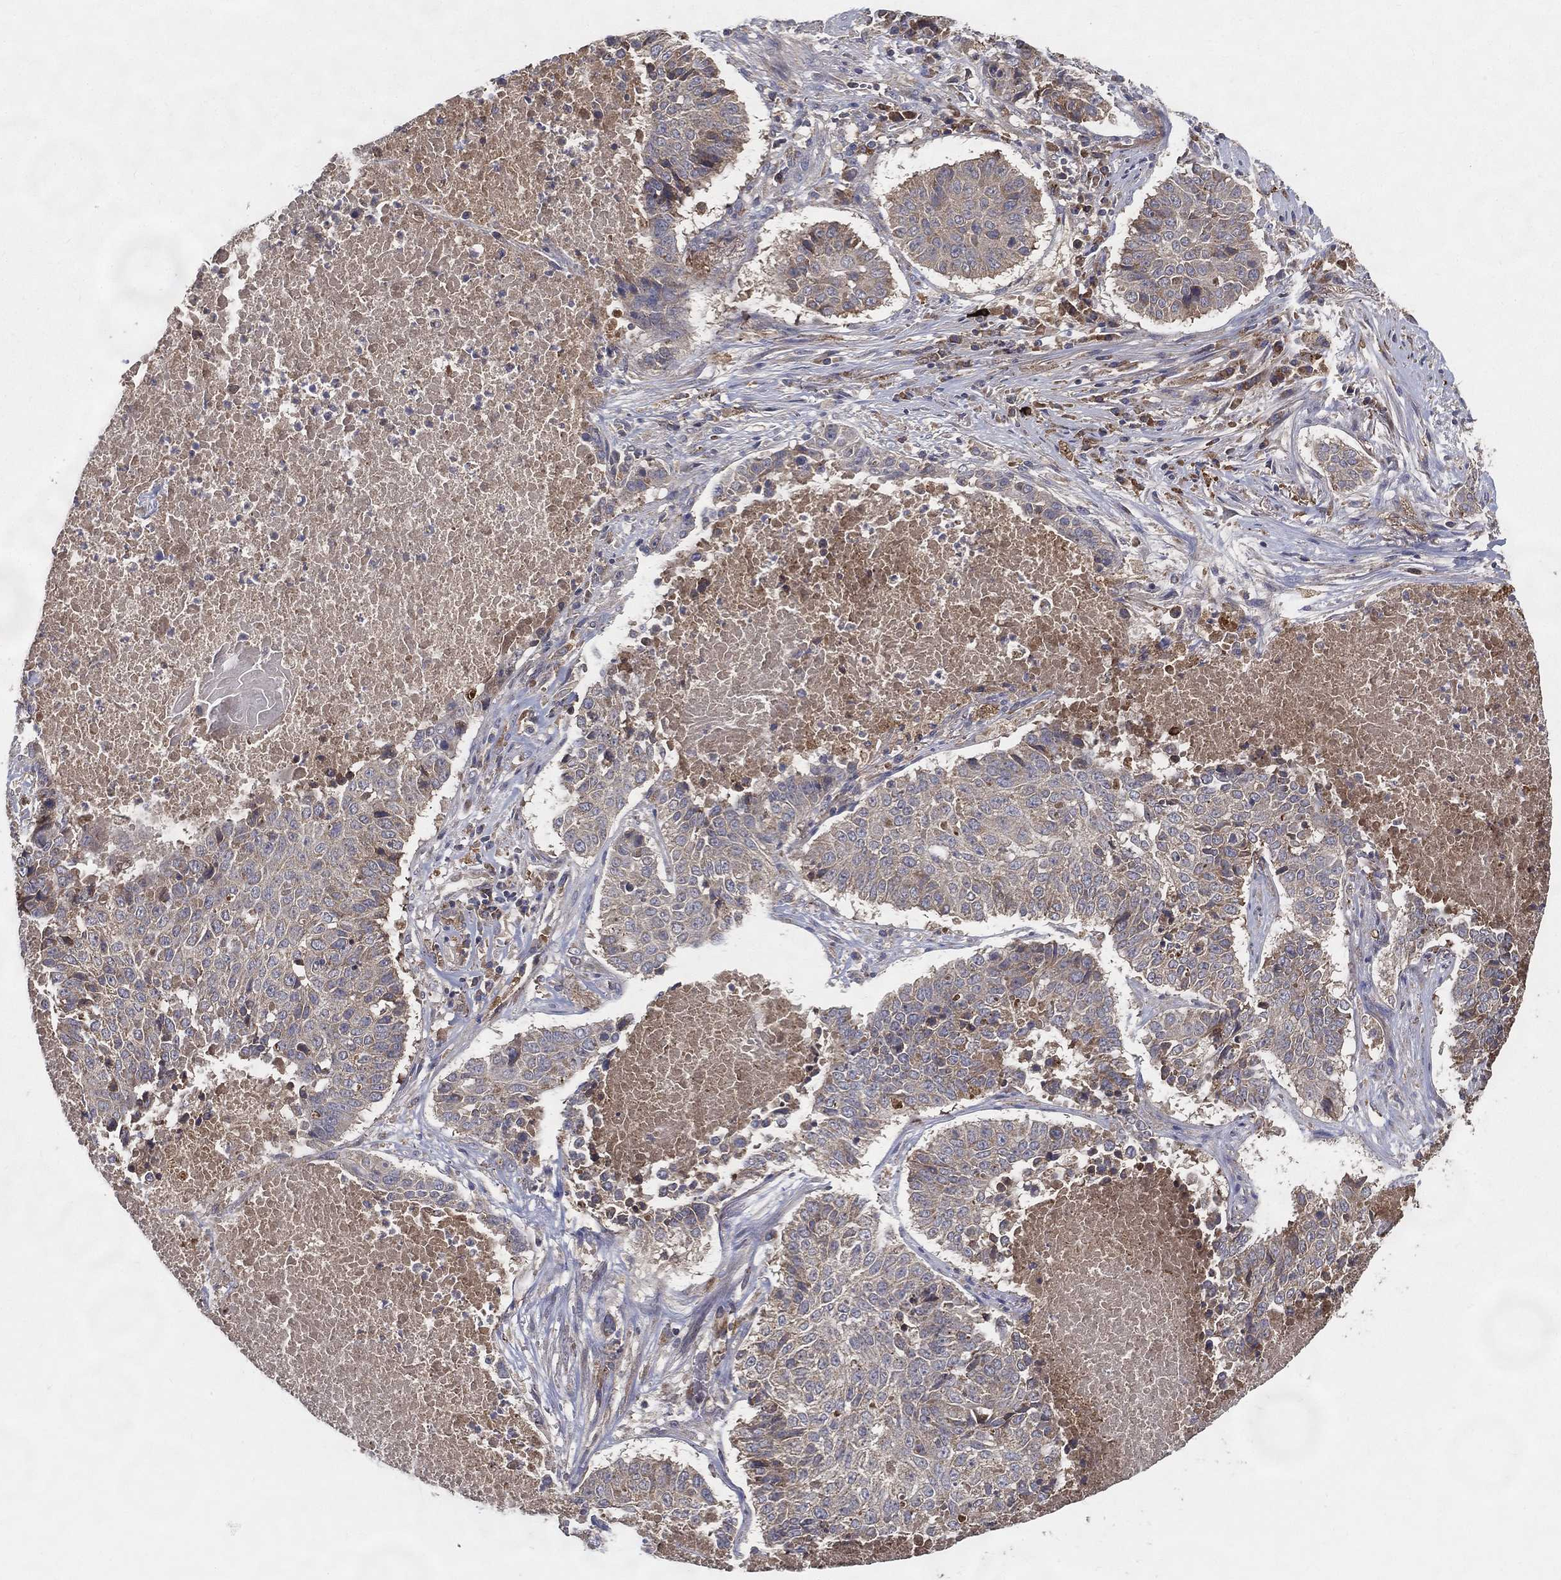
{"staining": {"intensity": "weak", "quantity": "<25%", "location": "cytoplasmic/membranous"}, "tissue": "lung cancer", "cell_type": "Tumor cells", "image_type": "cancer", "snomed": [{"axis": "morphology", "description": "Squamous cell carcinoma, NOS"}, {"axis": "topography", "description": "Lung"}], "caption": "This is a image of immunohistochemistry (IHC) staining of squamous cell carcinoma (lung), which shows no positivity in tumor cells.", "gene": "MT-ND1", "patient": {"sex": "male", "age": 64}}